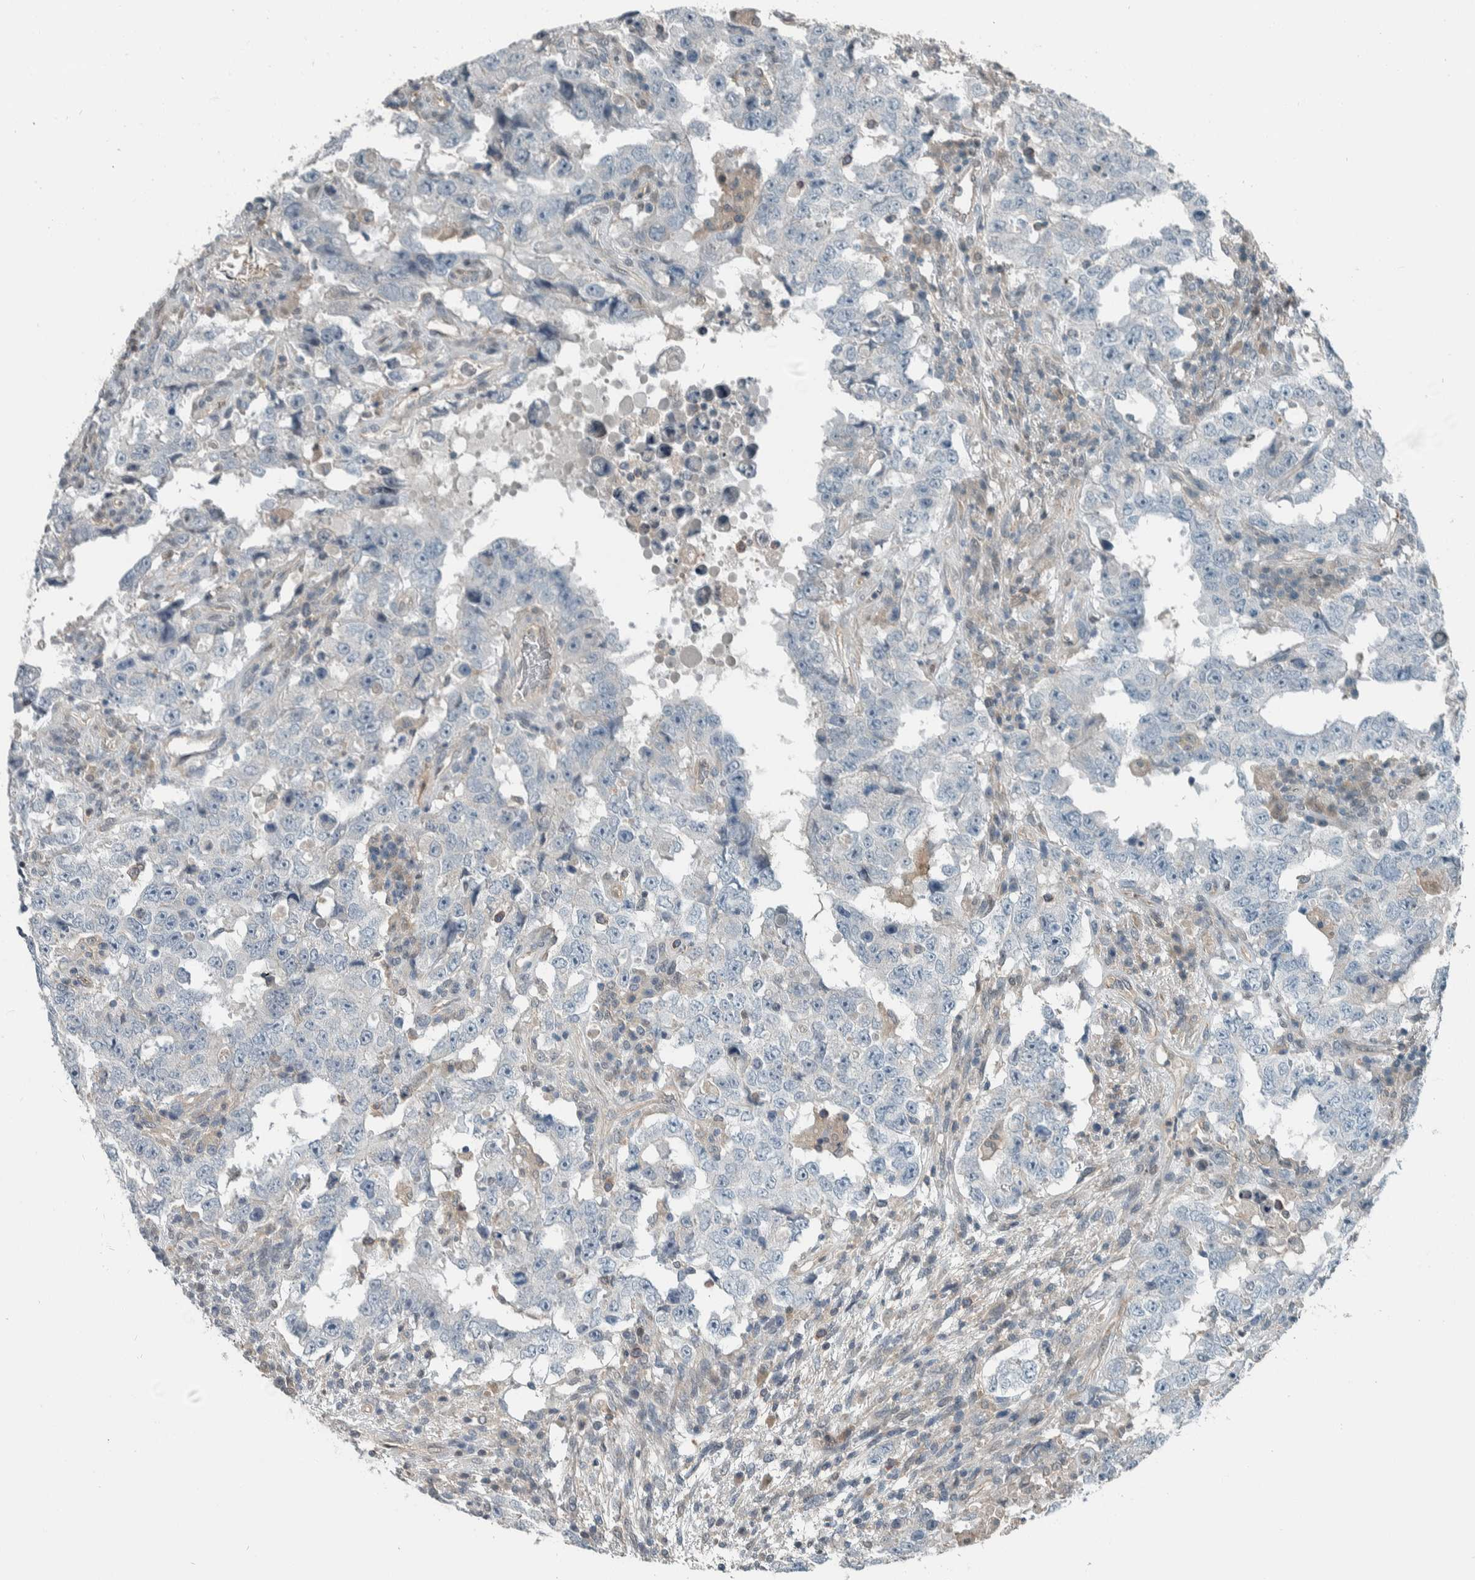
{"staining": {"intensity": "negative", "quantity": "none", "location": "none"}, "tissue": "testis cancer", "cell_type": "Tumor cells", "image_type": "cancer", "snomed": [{"axis": "morphology", "description": "Carcinoma, Embryonal, NOS"}, {"axis": "topography", "description": "Testis"}], "caption": "IHC histopathology image of neoplastic tissue: human testis cancer stained with DAB demonstrates no significant protein expression in tumor cells.", "gene": "ALAD", "patient": {"sex": "male", "age": 26}}